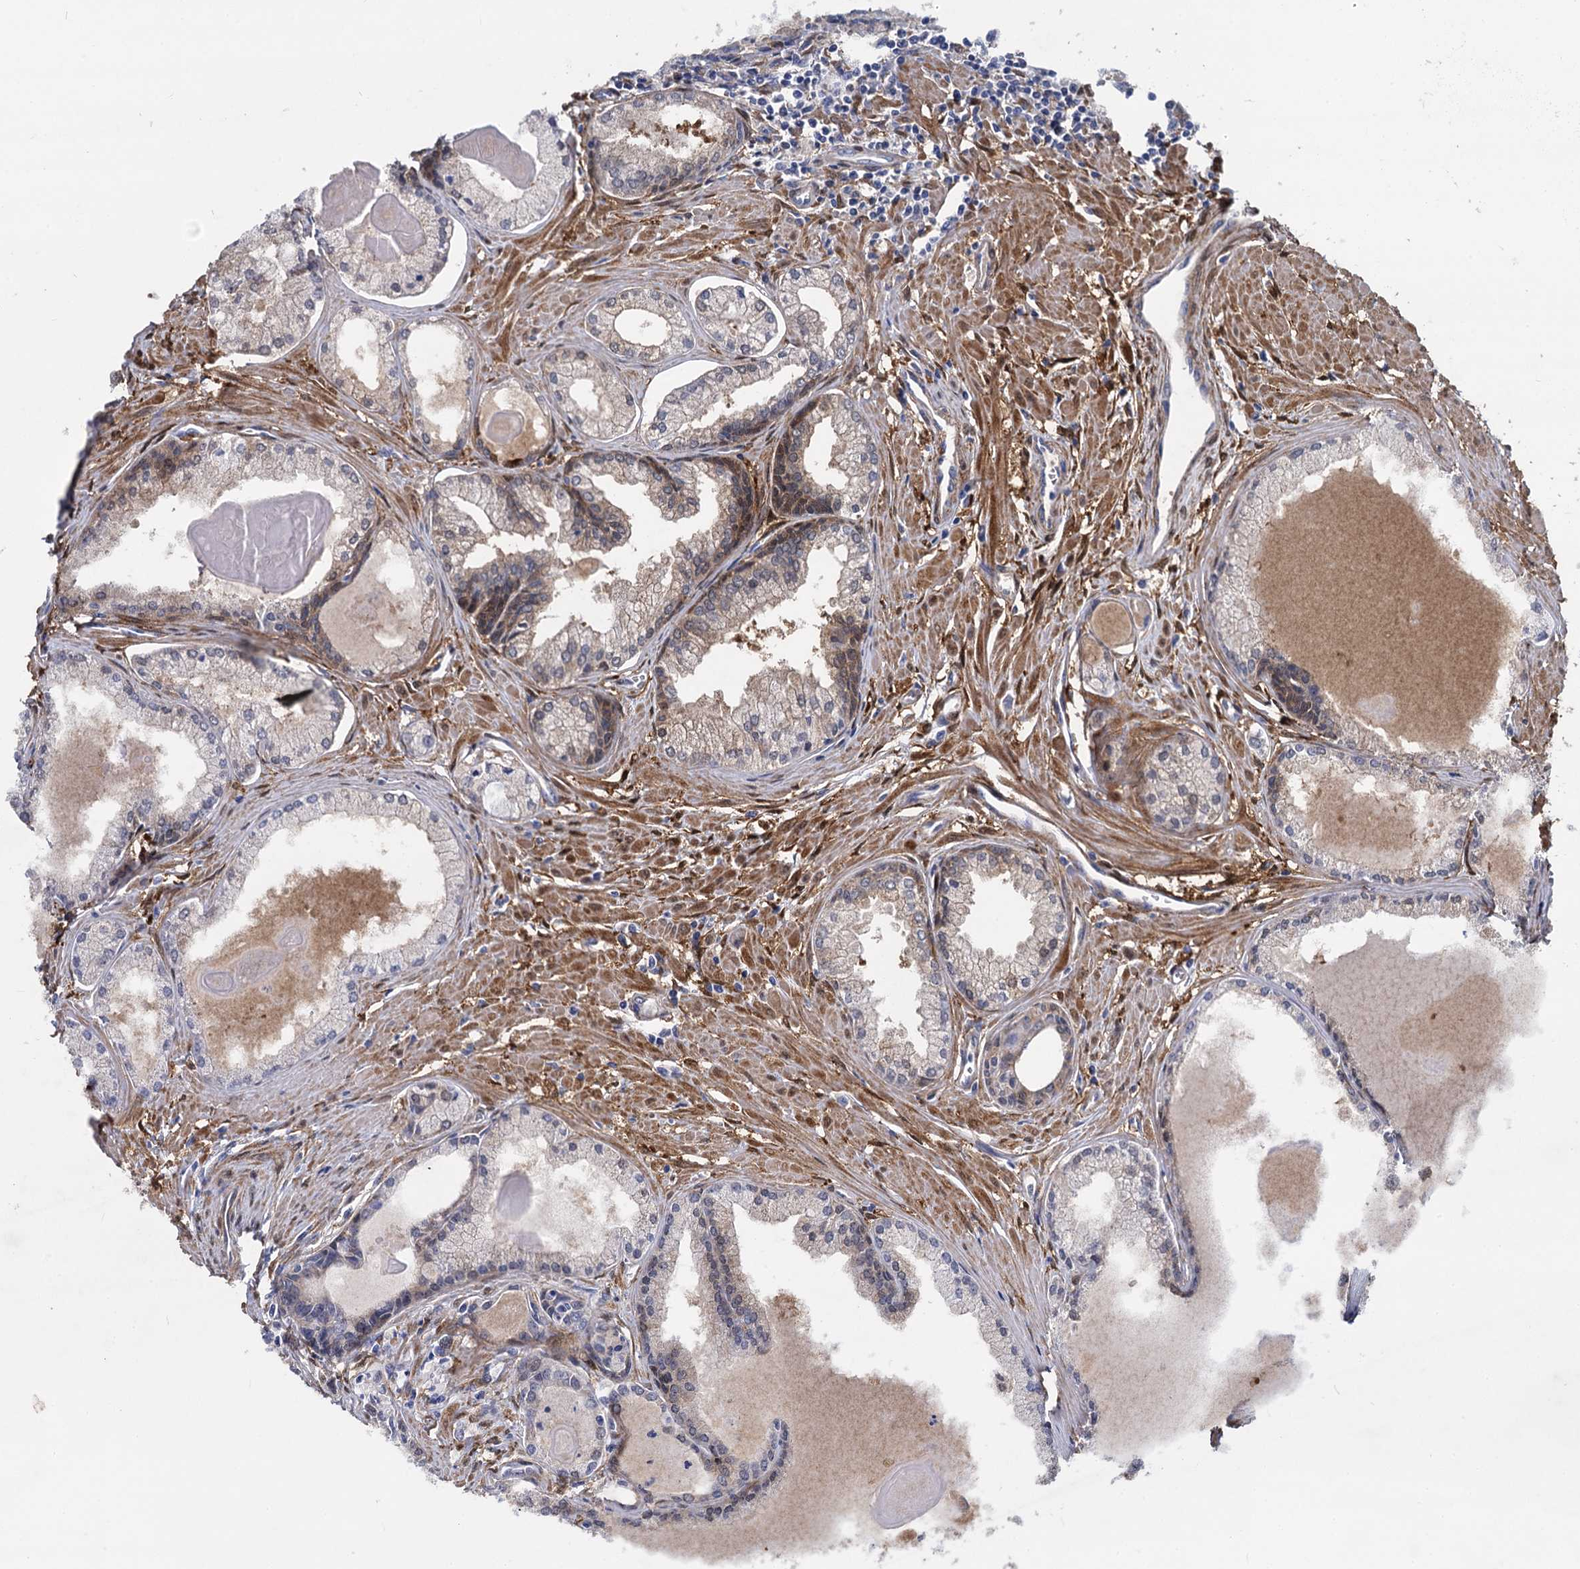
{"staining": {"intensity": "moderate", "quantity": "25%-75%", "location": "cytoplasmic/membranous,nuclear"}, "tissue": "prostate cancer", "cell_type": "Tumor cells", "image_type": "cancer", "snomed": [{"axis": "morphology", "description": "Adenocarcinoma, High grade"}, {"axis": "topography", "description": "Prostate"}], "caption": "Moderate cytoplasmic/membranous and nuclear staining is appreciated in about 25%-75% of tumor cells in high-grade adenocarcinoma (prostate). (brown staining indicates protein expression, while blue staining denotes nuclei).", "gene": "GSTM3", "patient": {"sex": "male", "age": 68}}